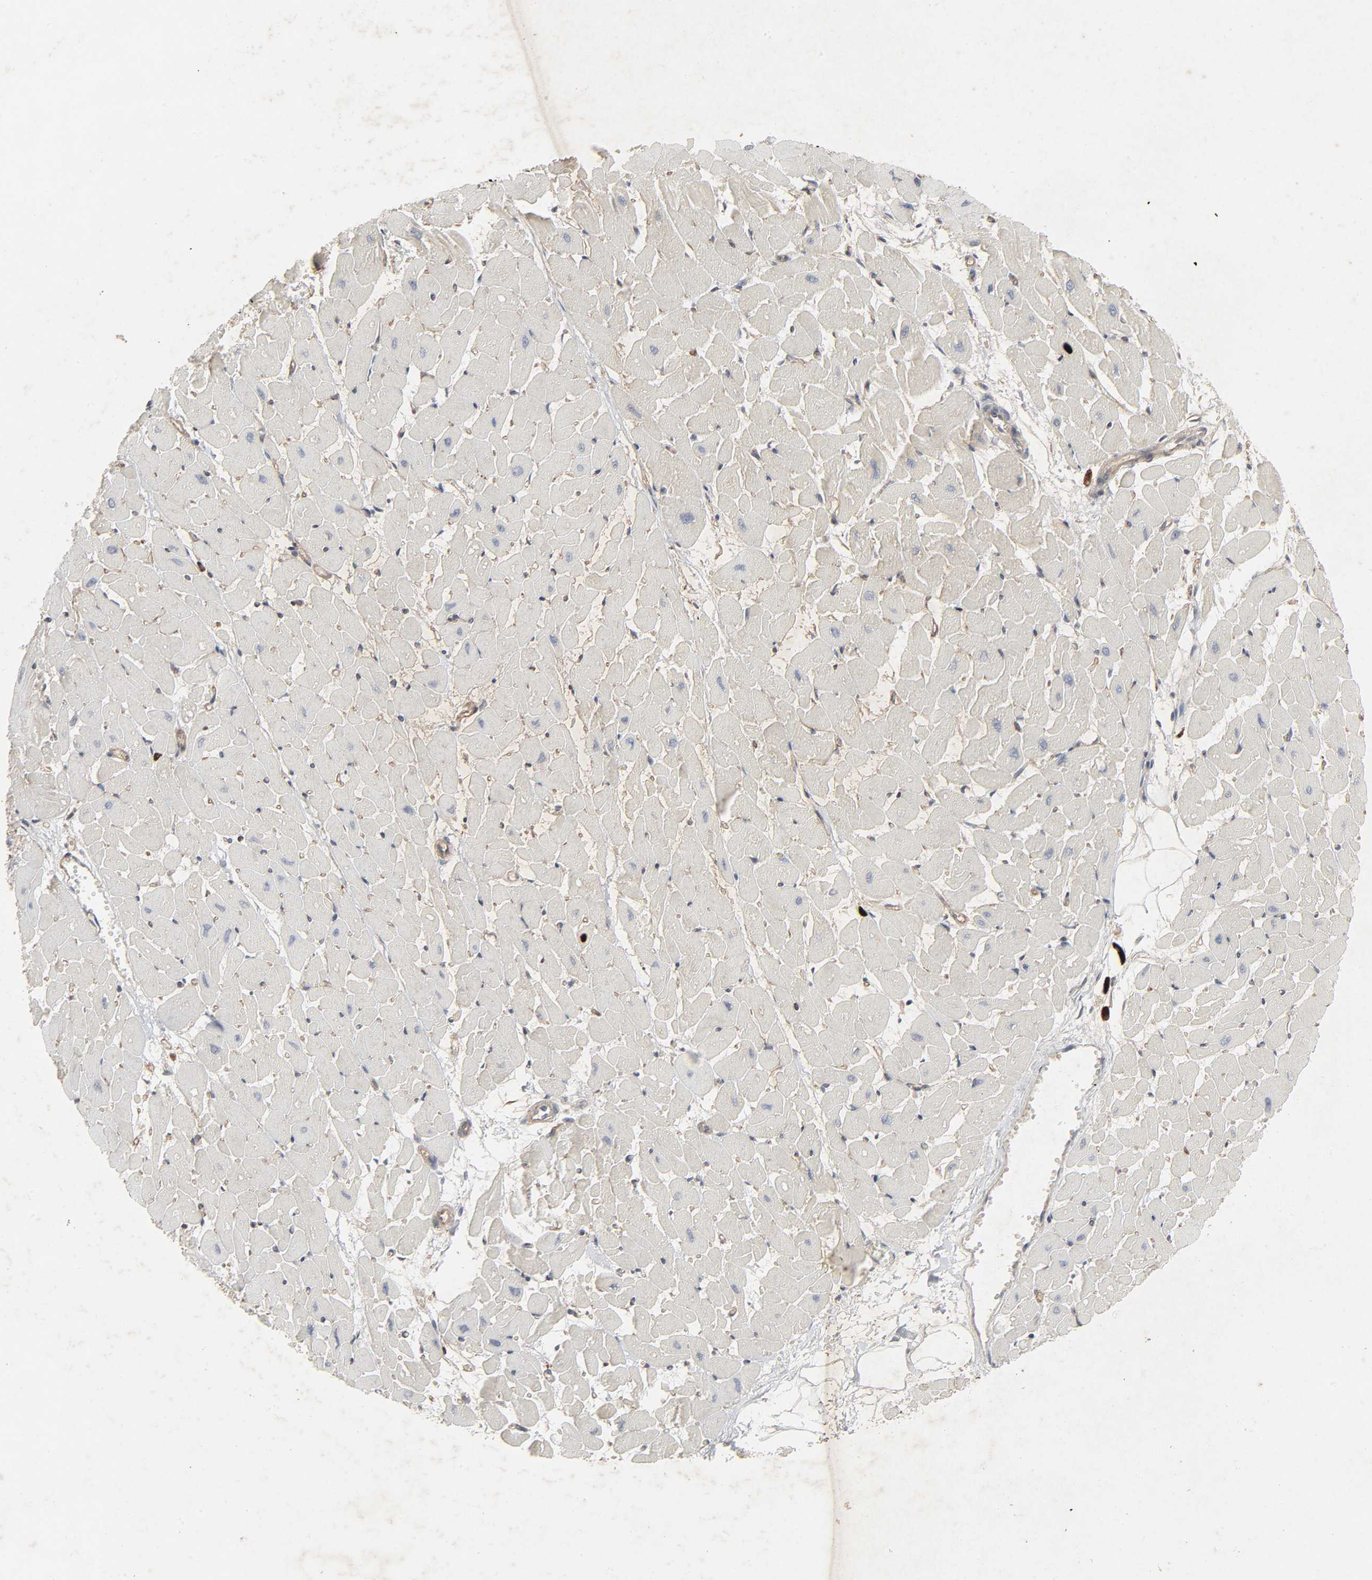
{"staining": {"intensity": "negative", "quantity": "none", "location": "none"}, "tissue": "heart muscle", "cell_type": "Cardiomyocytes", "image_type": "normal", "snomed": [{"axis": "morphology", "description": "Normal tissue, NOS"}, {"axis": "topography", "description": "Heart"}], "caption": "Micrograph shows no protein expression in cardiomyocytes of unremarkable heart muscle.", "gene": "ADCY4", "patient": {"sex": "female", "age": 19}}